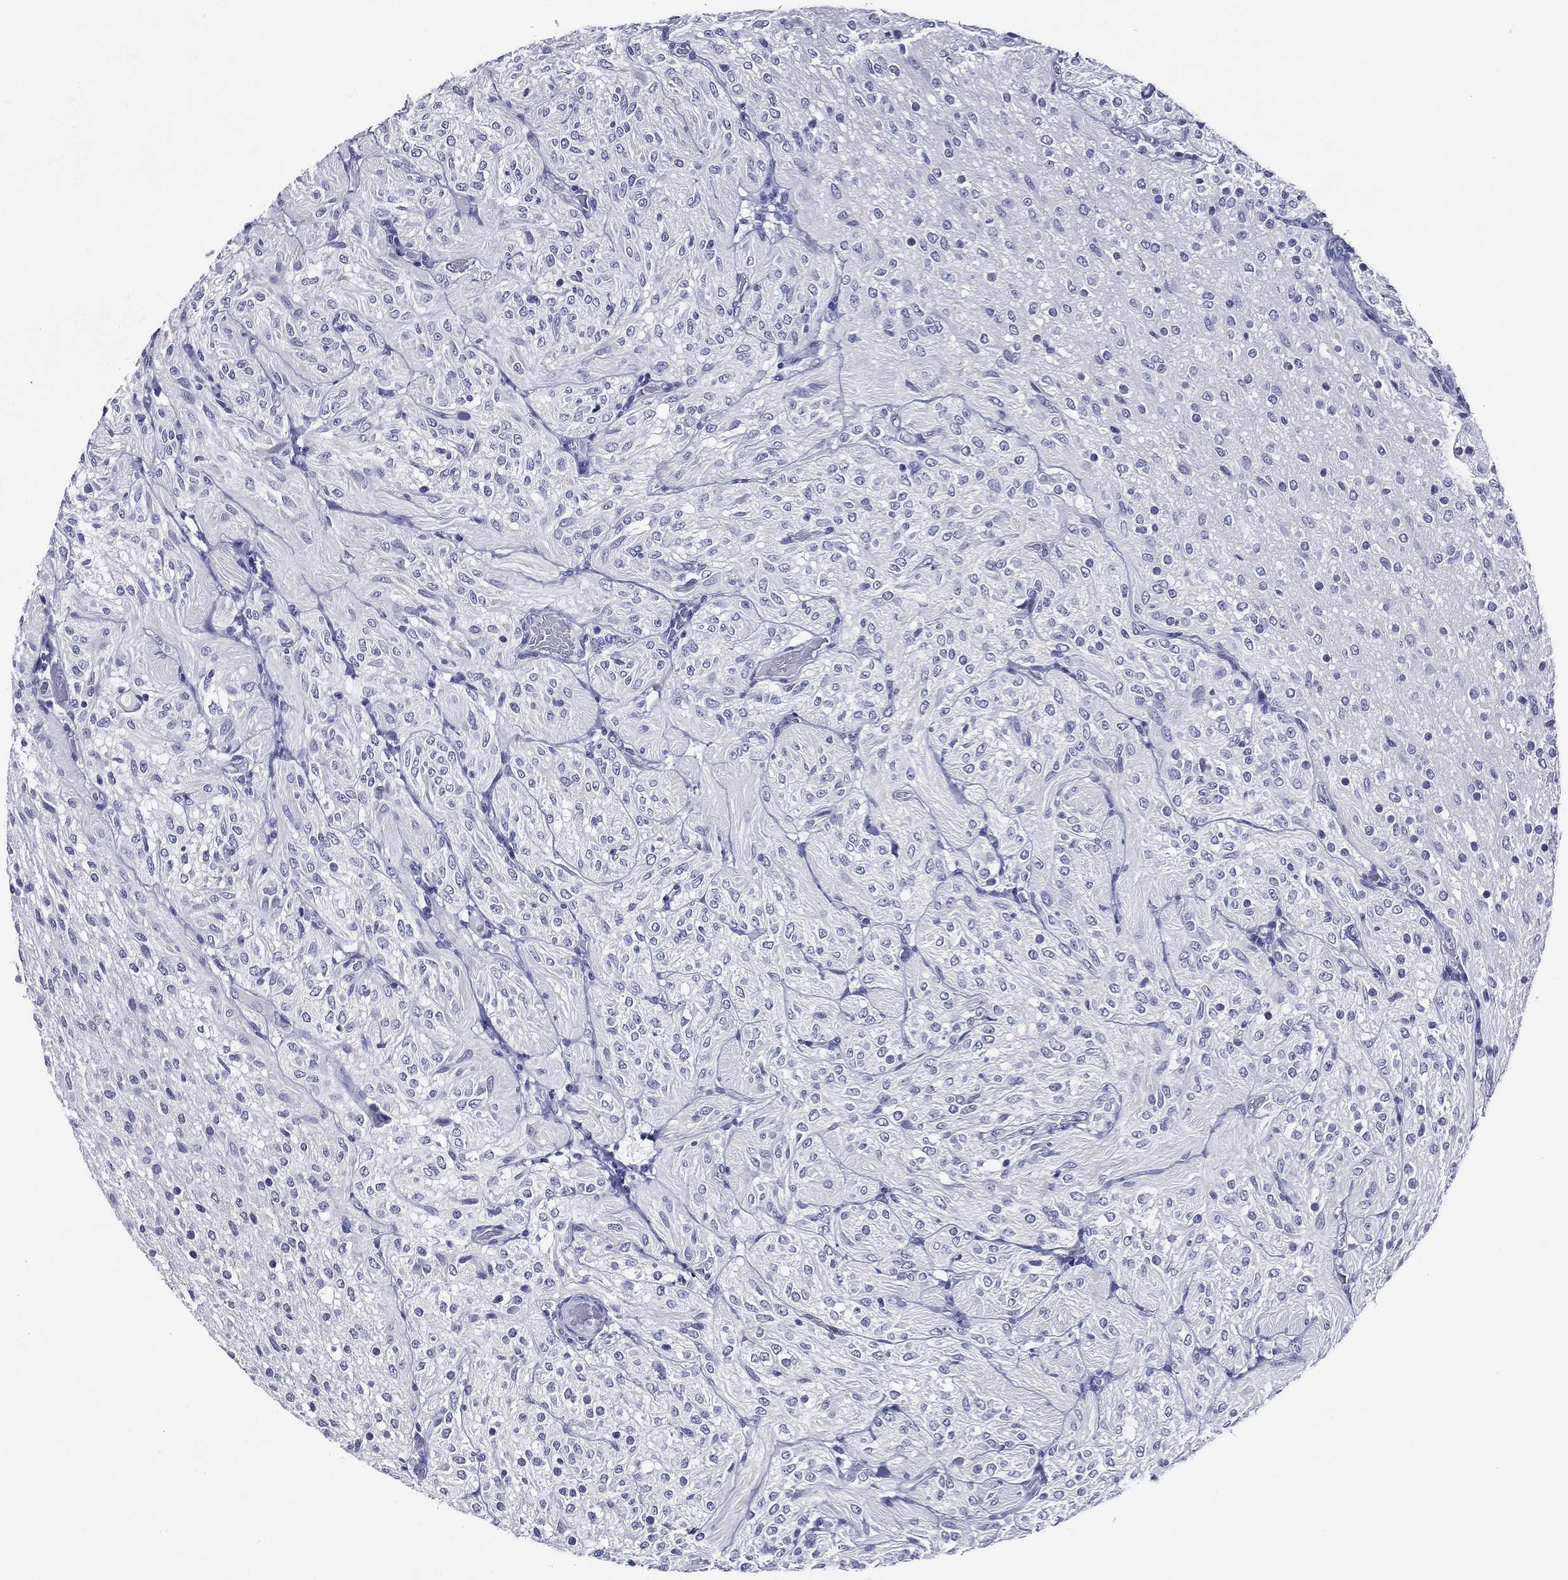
{"staining": {"intensity": "negative", "quantity": "none", "location": "none"}, "tissue": "glioma", "cell_type": "Tumor cells", "image_type": "cancer", "snomed": [{"axis": "morphology", "description": "Glioma, malignant, Low grade"}, {"axis": "topography", "description": "Brain"}], "caption": "IHC micrograph of glioma stained for a protein (brown), which demonstrates no expression in tumor cells.", "gene": "ACE2", "patient": {"sex": "male", "age": 3}}